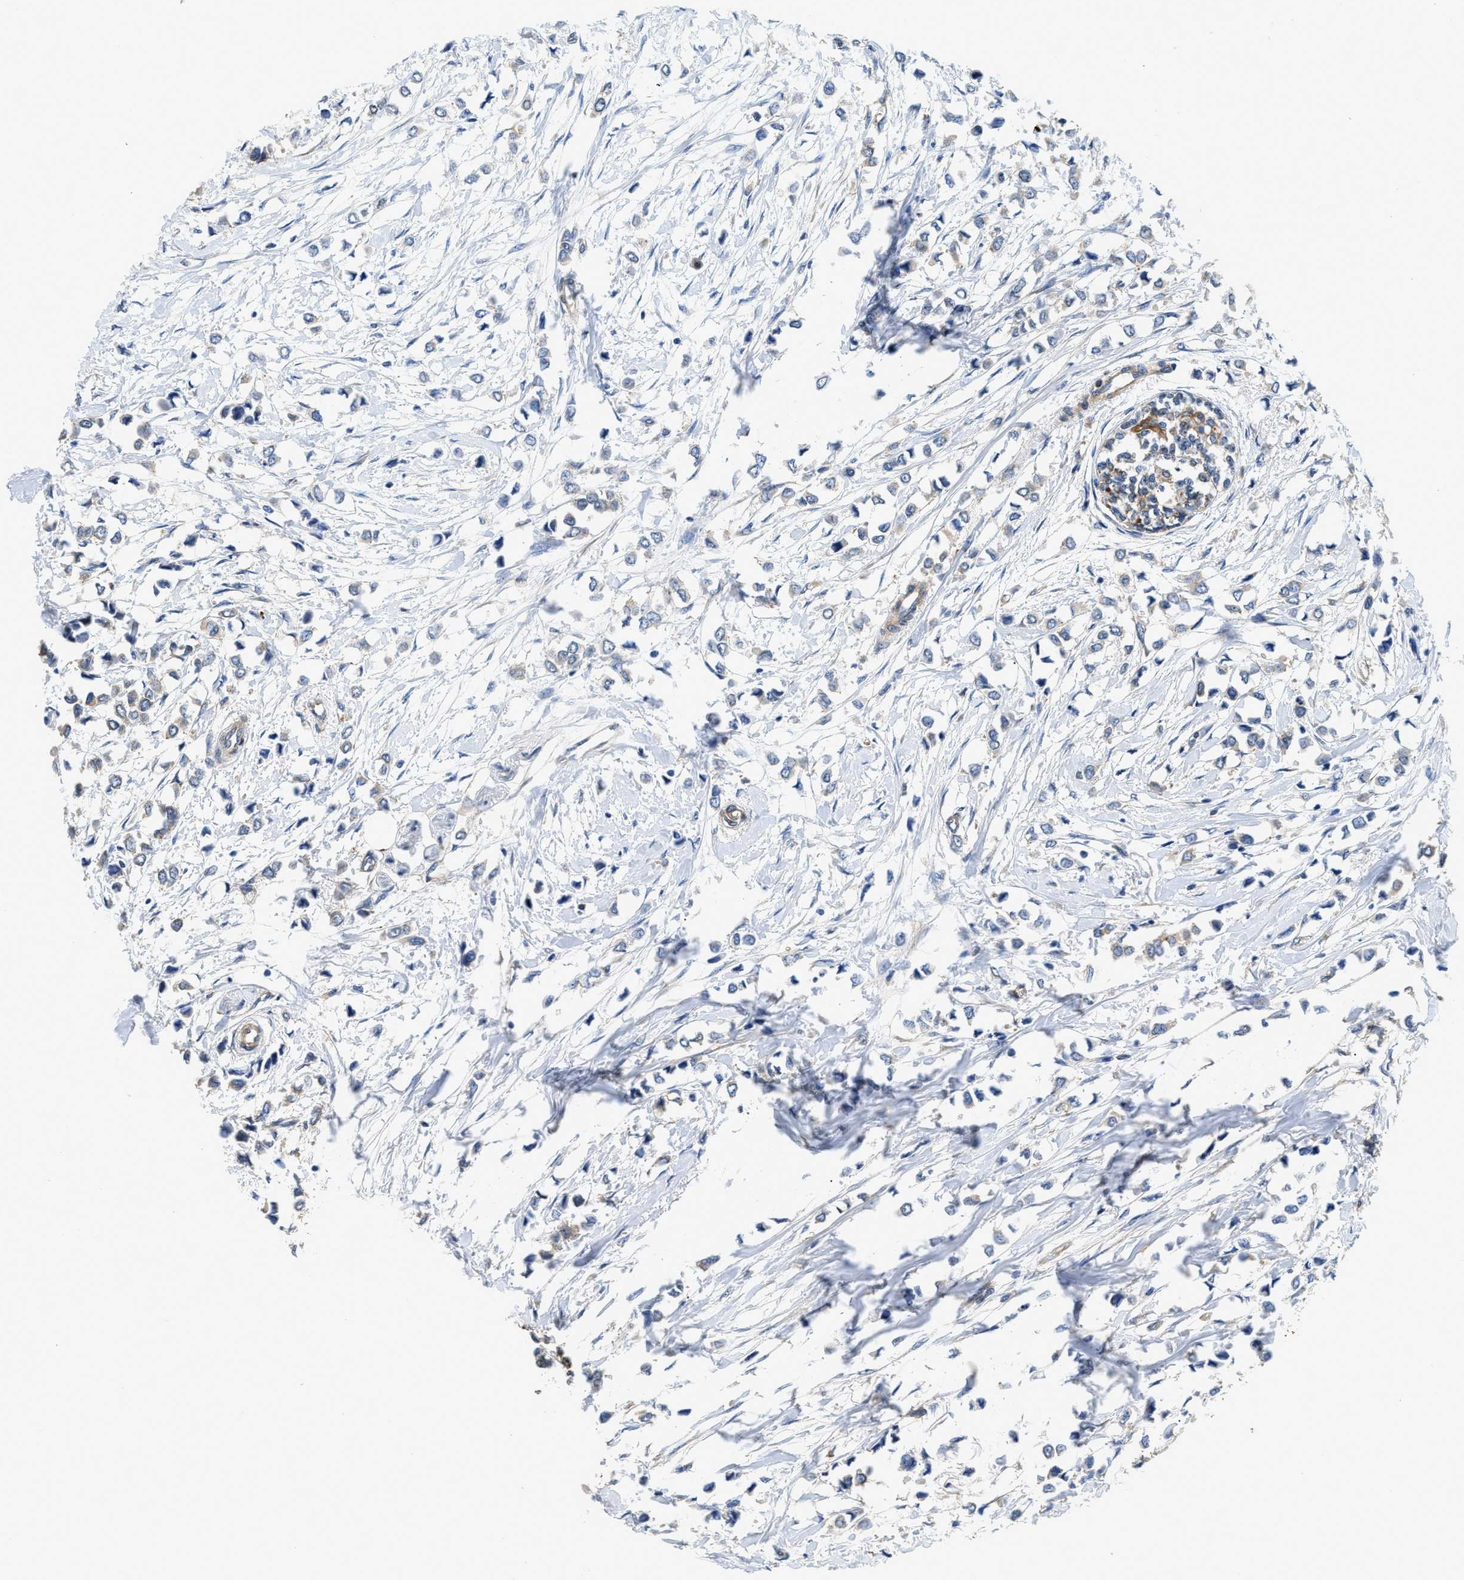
{"staining": {"intensity": "weak", "quantity": "25%-75%", "location": "cytoplasmic/membranous"}, "tissue": "breast cancer", "cell_type": "Tumor cells", "image_type": "cancer", "snomed": [{"axis": "morphology", "description": "Lobular carcinoma"}, {"axis": "topography", "description": "Breast"}], "caption": "Tumor cells demonstrate weak cytoplasmic/membranous positivity in about 25%-75% of cells in lobular carcinoma (breast).", "gene": "RAPH1", "patient": {"sex": "female", "age": 51}}